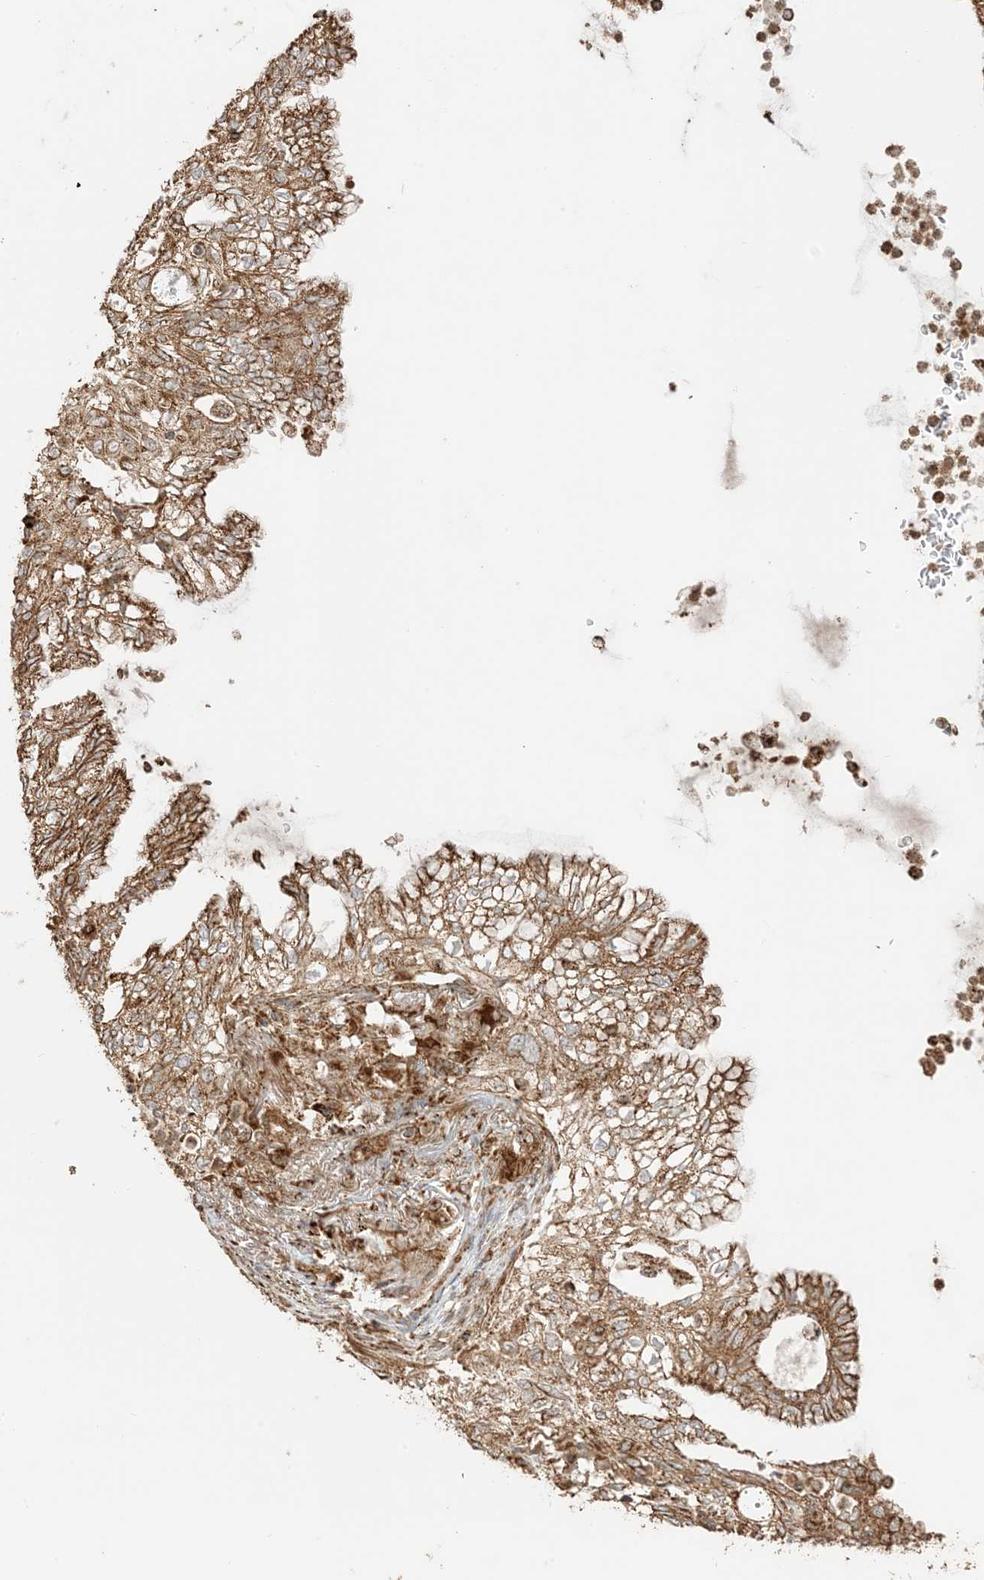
{"staining": {"intensity": "strong", "quantity": ">75%", "location": "cytoplasmic/membranous"}, "tissue": "lung cancer", "cell_type": "Tumor cells", "image_type": "cancer", "snomed": [{"axis": "morphology", "description": "Adenocarcinoma, NOS"}, {"axis": "topography", "description": "Lung"}], "caption": "A high-resolution histopathology image shows immunohistochemistry (IHC) staining of lung cancer, which shows strong cytoplasmic/membranous staining in approximately >75% of tumor cells.", "gene": "N4BP3", "patient": {"sex": "female", "age": 70}}